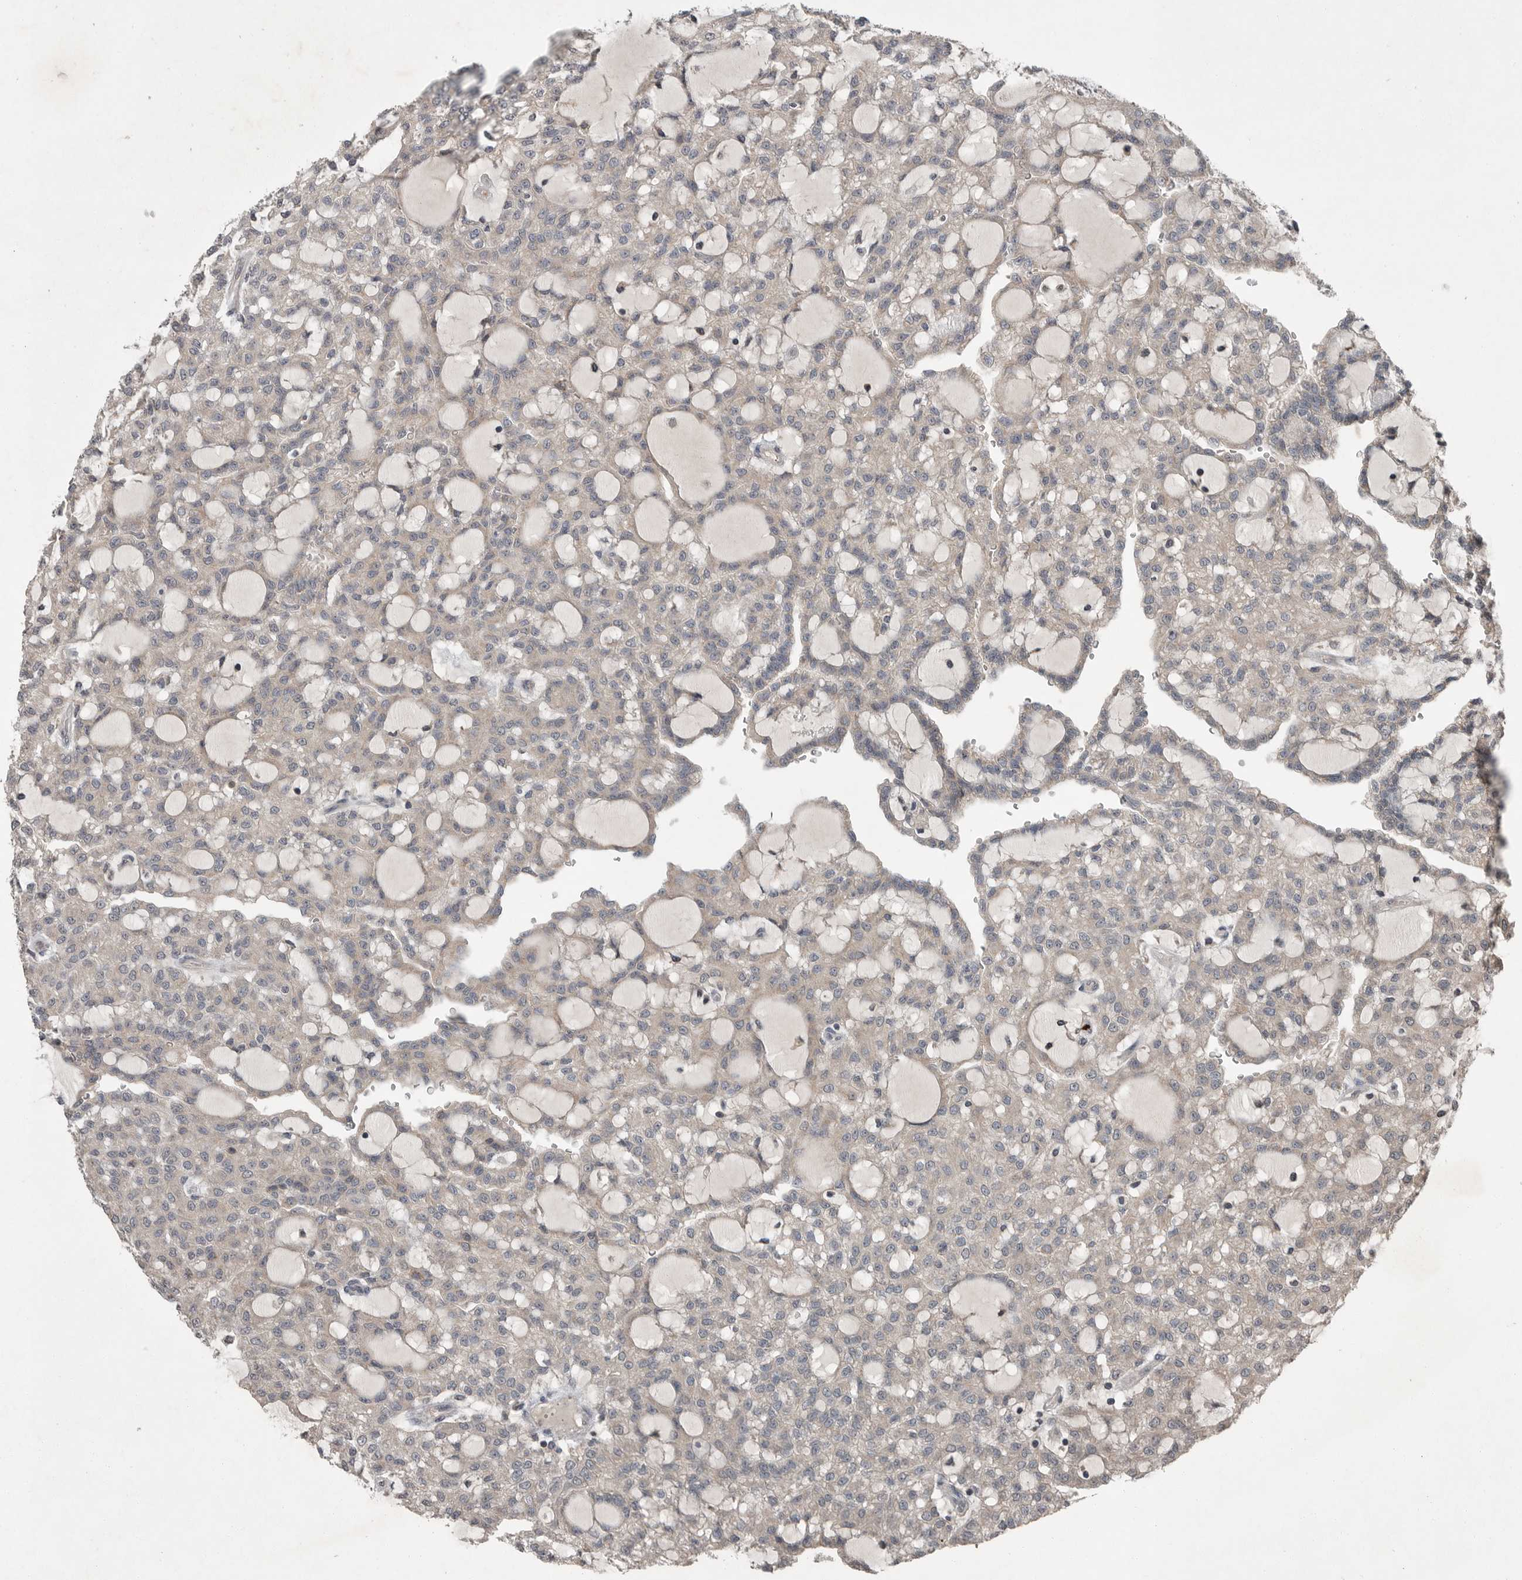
{"staining": {"intensity": "weak", "quantity": "<25%", "location": "cytoplasmic/membranous"}, "tissue": "renal cancer", "cell_type": "Tumor cells", "image_type": "cancer", "snomed": [{"axis": "morphology", "description": "Adenocarcinoma, NOS"}, {"axis": "topography", "description": "Kidney"}], "caption": "IHC image of neoplastic tissue: human adenocarcinoma (renal) stained with DAB (3,3'-diaminobenzidine) exhibits no significant protein positivity in tumor cells.", "gene": "SCP2", "patient": {"sex": "male", "age": 63}}